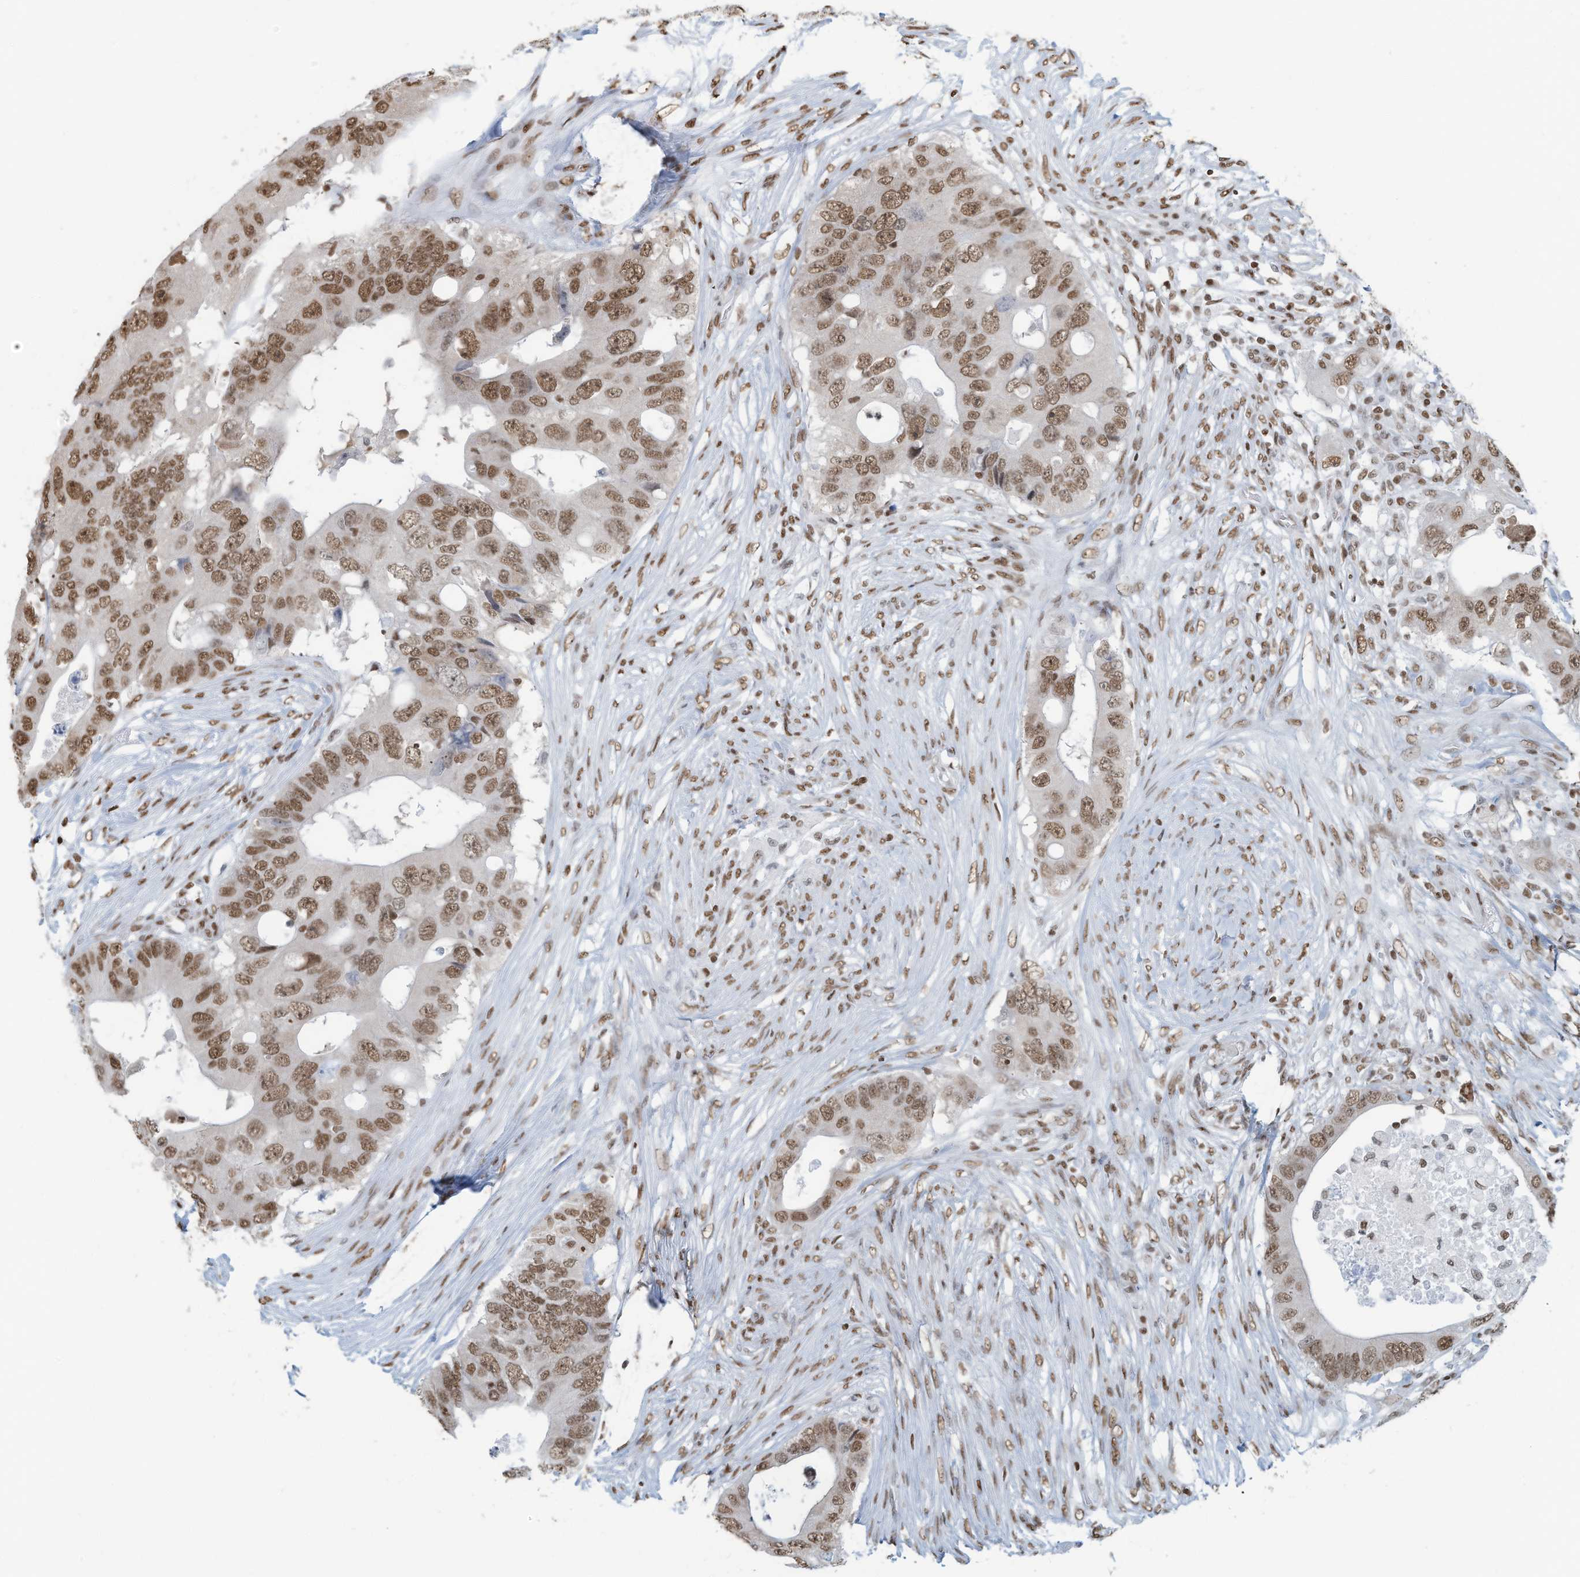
{"staining": {"intensity": "moderate", "quantity": ">75%", "location": "nuclear"}, "tissue": "colorectal cancer", "cell_type": "Tumor cells", "image_type": "cancer", "snomed": [{"axis": "morphology", "description": "Adenocarcinoma, NOS"}, {"axis": "topography", "description": "Colon"}], "caption": "IHC of colorectal adenocarcinoma demonstrates medium levels of moderate nuclear expression in about >75% of tumor cells.", "gene": "SARNP", "patient": {"sex": "male", "age": 71}}